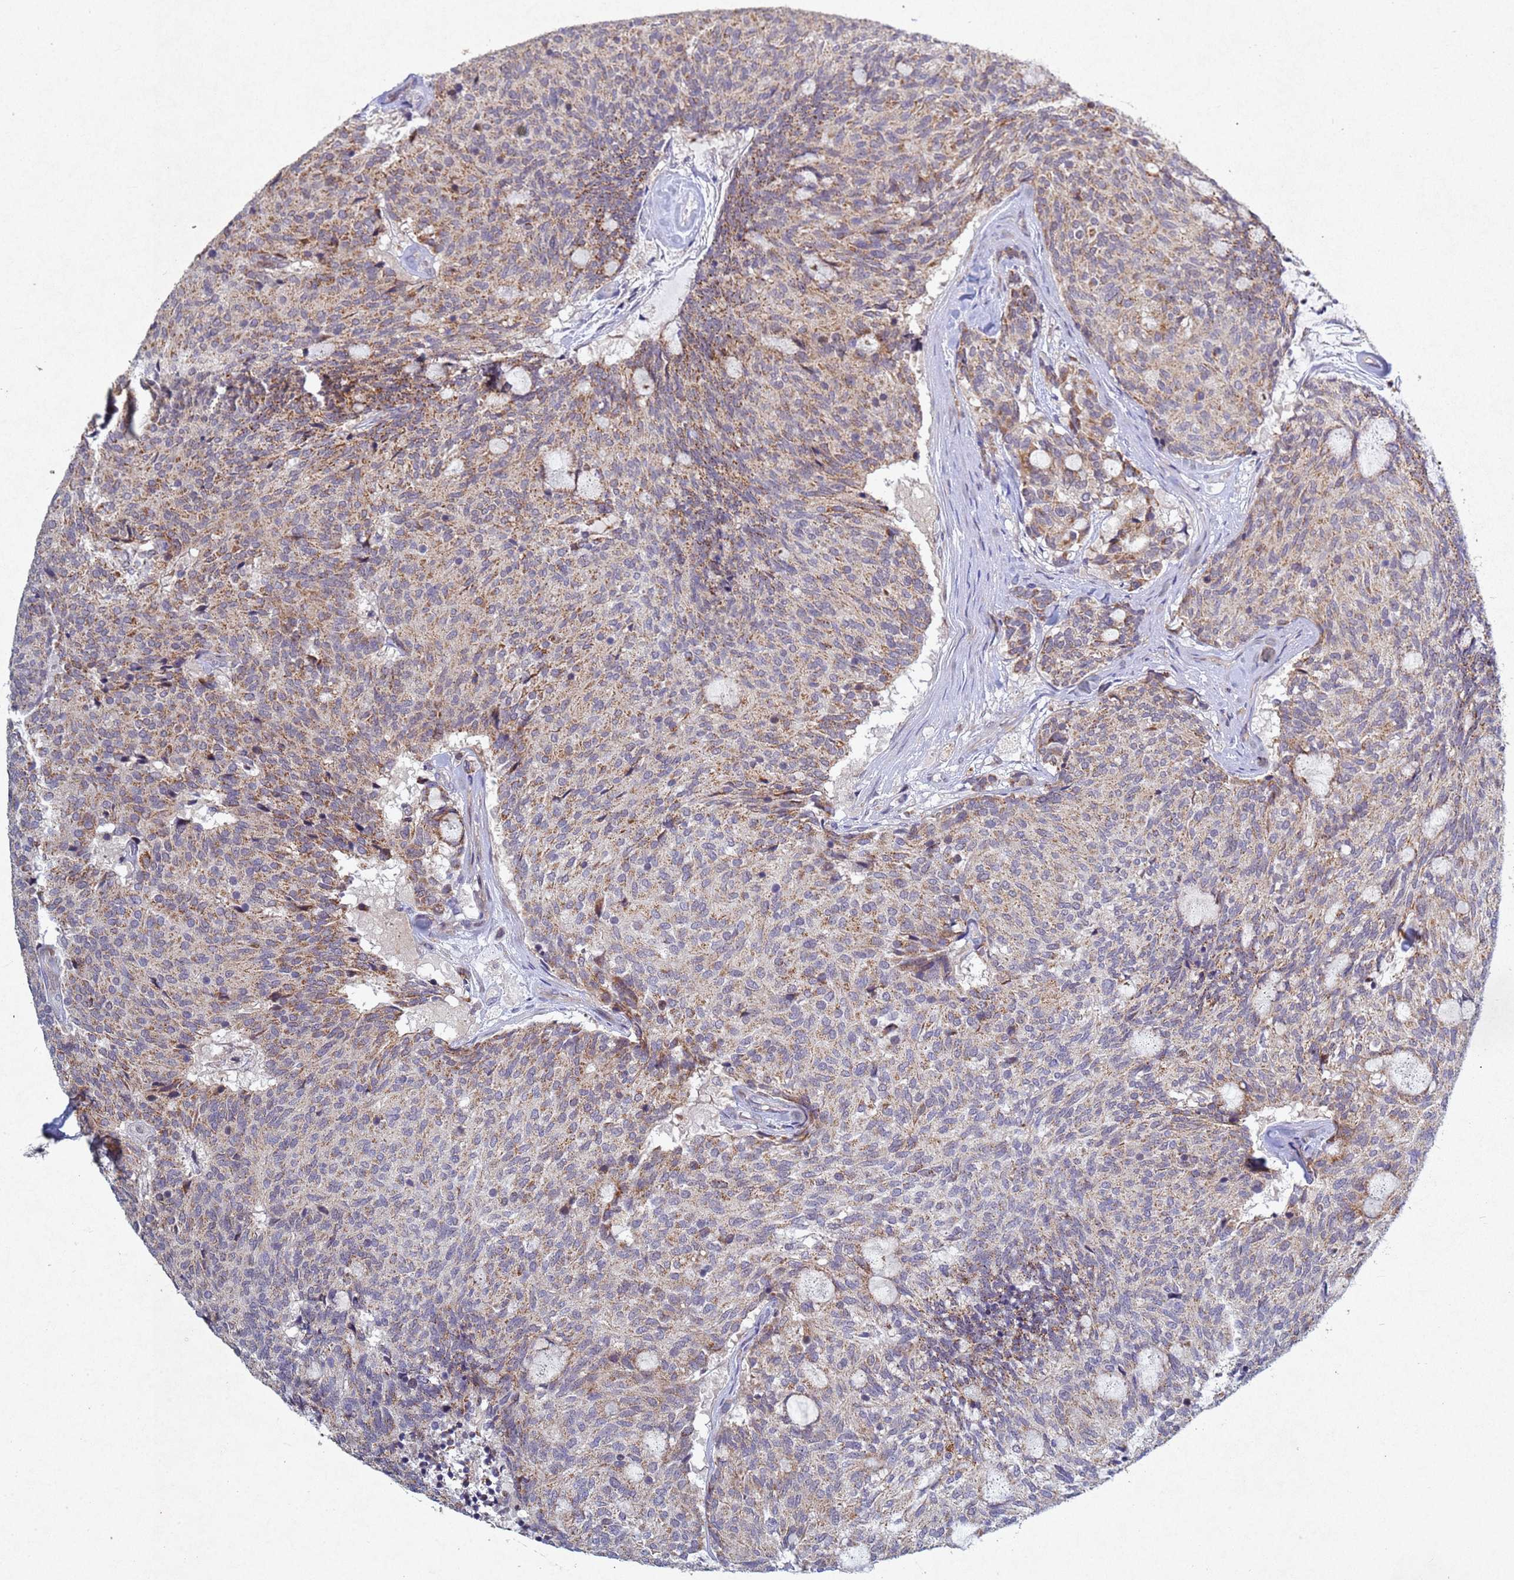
{"staining": {"intensity": "moderate", "quantity": ">75%", "location": "cytoplasmic/membranous"}, "tissue": "carcinoid", "cell_type": "Tumor cells", "image_type": "cancer", "snomed": [{"axis": "morphology", "description": "Carcinoid, malignant, NOS"}, {"axis": "topography", "description": "Pancreas"}], "caption": "Immunohistochemistry (IHC) staining of carcinoid (malignant), which shows medium levels of moderate cytoplasmic/membranous positivity in approximately >75% of tumor cells indicating moderate cytoplasmic/membranous protein staining. The staining was performed using DAB (3,3'-diaminobenzidine) (brown) for protein detection and nuclei were counterstained in hematoxylin (blue).", "gene": "TNPO2", "patient": {"sex": "female", "age": 54}}